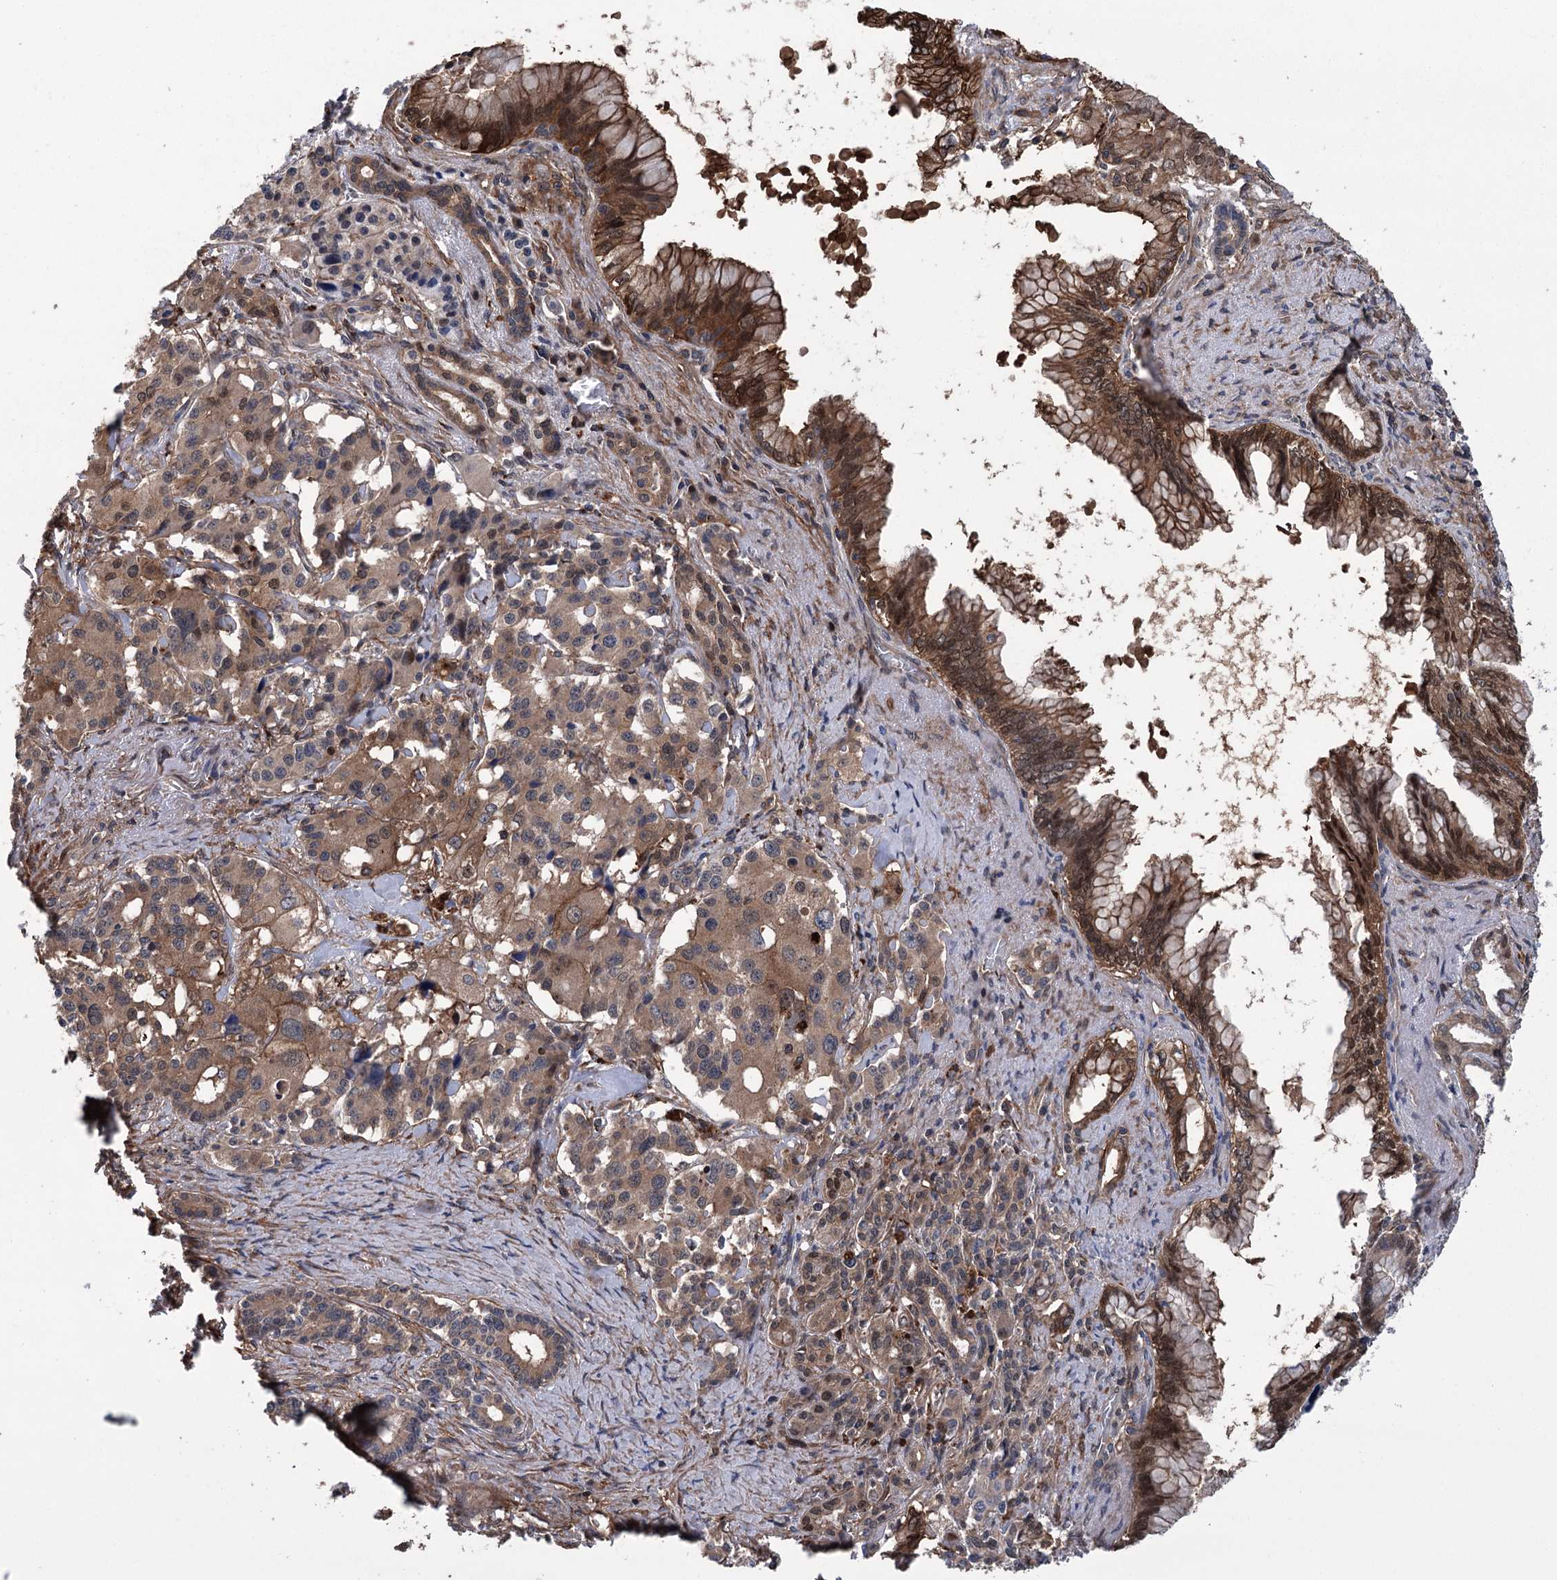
{"staining": {"intensity": "moderate", "quantity": ">75%", "location": "cytoplasmic/membranous,nuclear"}, "tissue": "pancreatic cancer", "cell_type": "Tumor cells", "image_type": "cancer", "snomed": [{"axis": "morphology", "description": "Adenocarcinoma, NOS"}, {"axis": "topography", "description": "Pancreas"}], "caption": "This is an image of IHC staining of pancreatic adenocarcinoma, which shows moderate positivity in the cytoplasmic/membranous and nuclear of tumor cells.", "gene": "DPP3", "patient": {"sex": "female", "age": 74}}